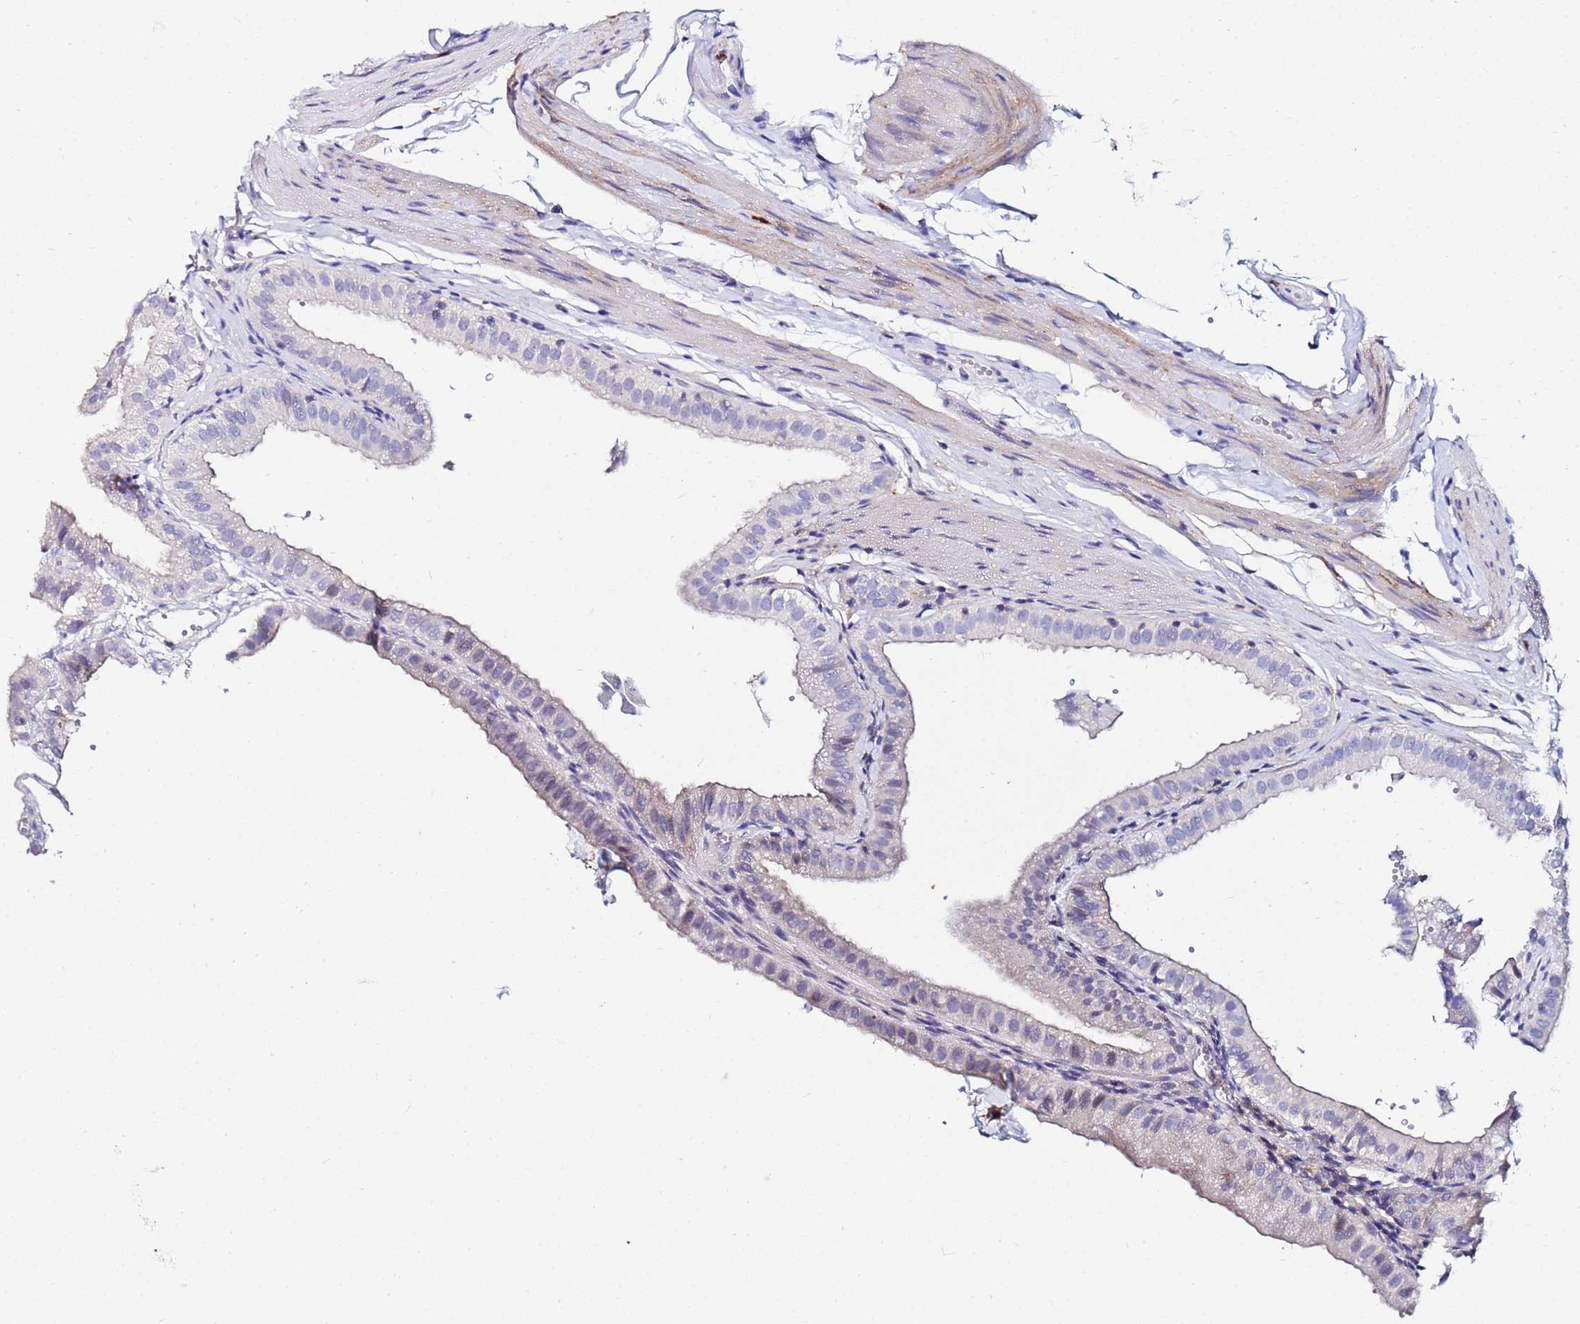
{"staining": {"intensity": "negative", "quantity": "none", "location": "none"}, "tissue": "gallbladder", "cell_type": "Glandular cells", "image_type": "normal", "snomed": [{"axis": "morphology", "description": "Normal tissue, NOS"}, {"axis": "topography", "description": "Gallbladder"}], "caption": "Gallbladder stained for a protein using immunohistochemistry reveals no expression glandular cells.", "gene": "BASP1", "patient": {"sex": "female", "age": 61}}